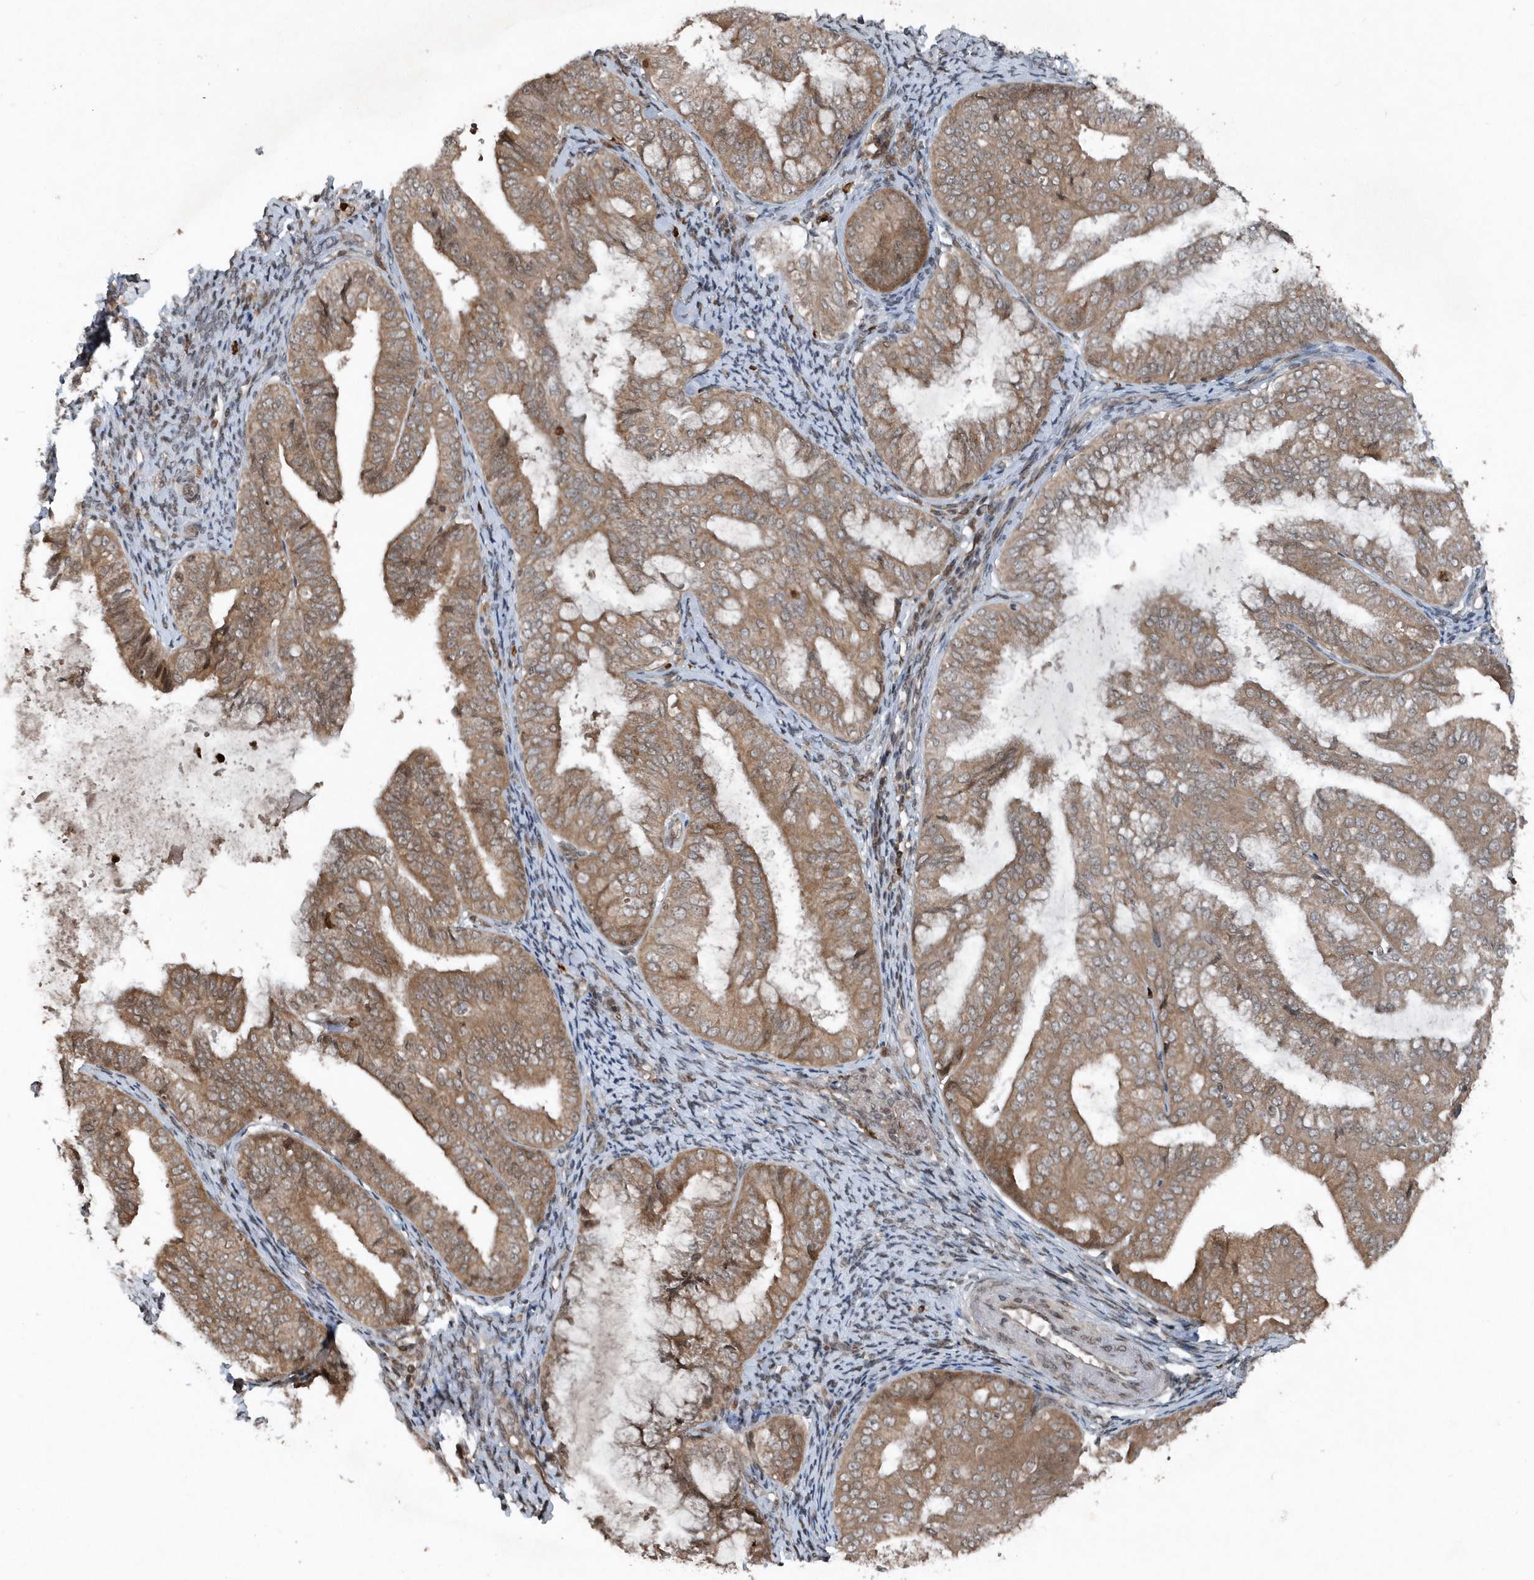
{"staining": {"intensity": "moderate", "quantity": ">75%", "location": "cytoplasmic/membranous"}, "tissue": "endometrial cancer", "cell_type": "Tumor cells", "image_type": "cancer", "snomed": [{"axis": "morphology", "description": "Adenocarcinoma, NOS"}, {"axis": "topography", "description": "Endometrium"}], "caption": "Immunohistochemical staining of adenocarcinoma (endometrial) reveals moderate cytoplasmic/membranous protein expression in about >75% of tumor cells.", "gene": "EIF2B1", "patient": {"sex": "female", "age": 63}}